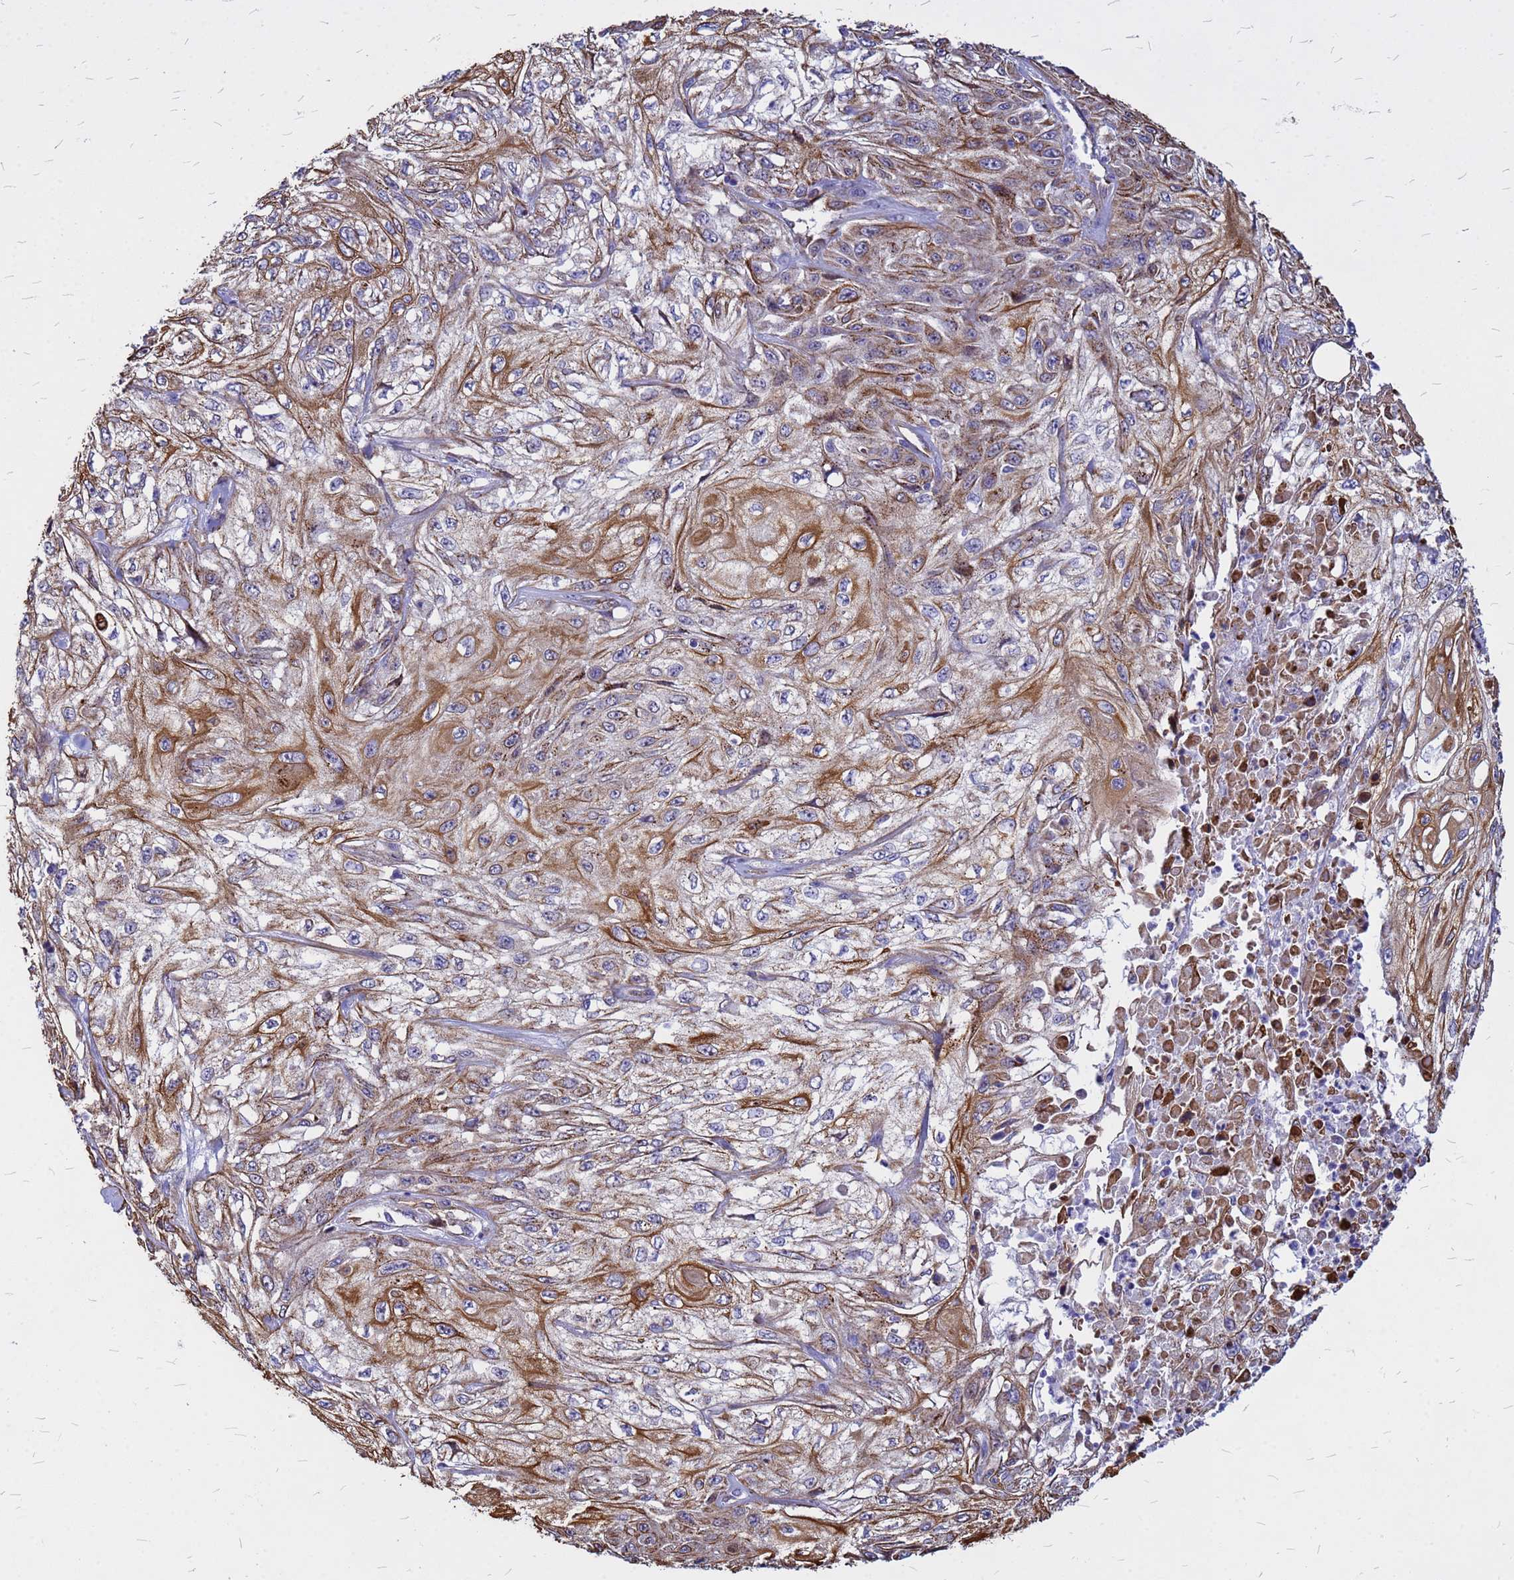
{"staining": {"intensity": "moderate", "quantity": "25%-75%", "location": "cytoplasmic/membranous"}, "tissue": "skin cancer", "cell_type": "Tumor cells", "image_type": "cancer", "snomed": [{"axis": "morphology", "description": "Squamous cell carcinoma, NOS"}, {"axis": "morphology", "description": "Squamous cell carcinoma, metastatic, NOS"}, {"axis": "topography", "description": "Skin"}, {"axis": "topography", "description": "Lymph node"}], "caption": "Immunohistochemistry of human skin squamous cell carcinoma displays medium levels of moderate cytoplasmic/membranous staining in about 25%-75% of tumor cells. The staining is performed using DAB brown chromogen to label protein expression. The nuclei are counter-stained blue using hematoxylin.", "gene": "NOSTRIN", "patient": {"sex": "male", "age": 75}}